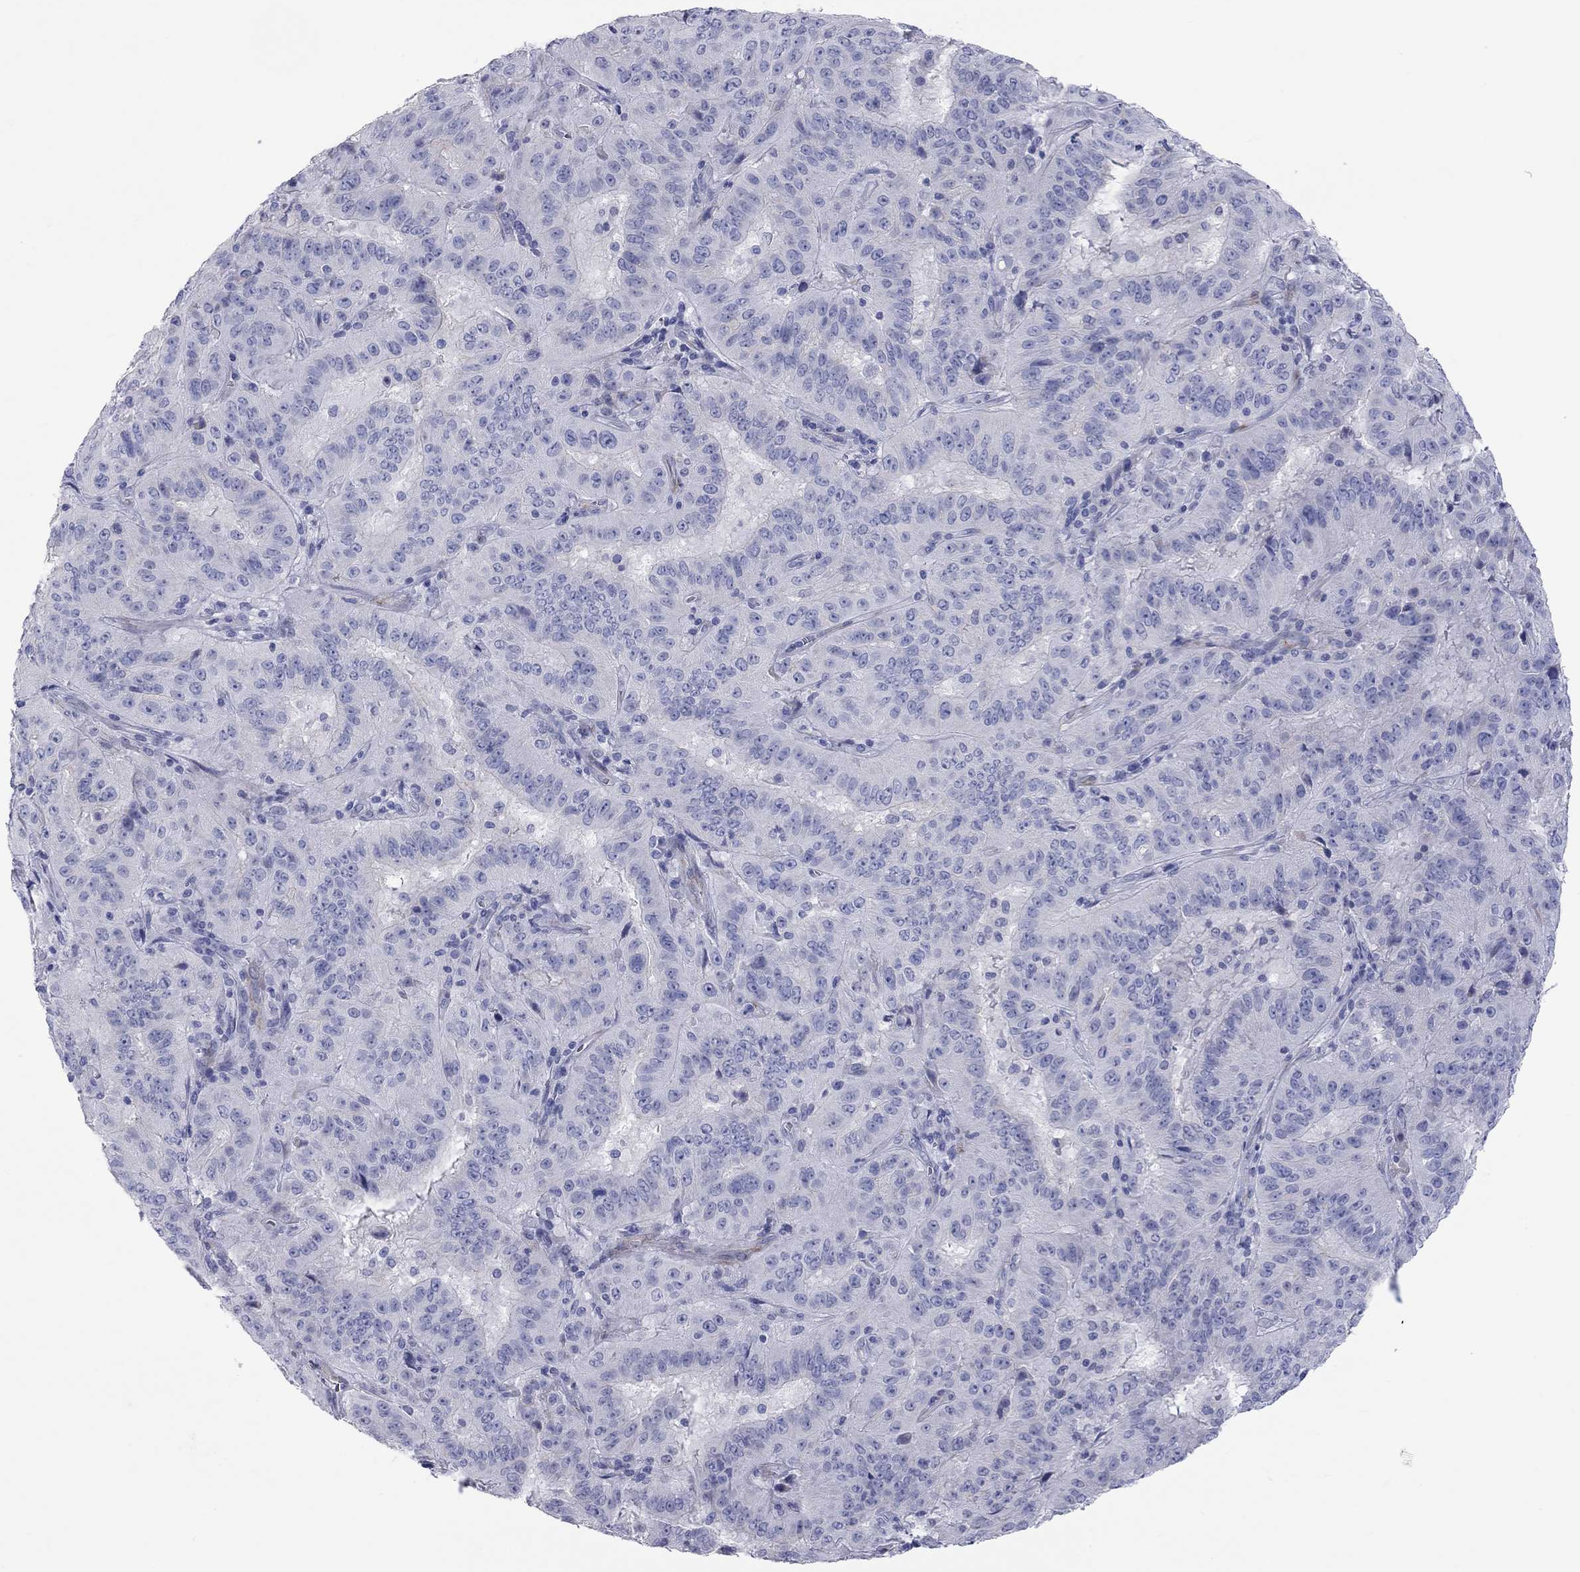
{"staining": {"intensity": "negative", "quantity": "none", "location": "none"}, "tissue": "pancreatic cancer", "cell_type": "Tumor cells", "image_type": "cancer", "snomed": [{"axis": "morphology", "description": "Adenocarcinoma, NOS"}, {"axis": "topography", "description": "Pancreas"}], "caption": "High magnification brightfield microscopy of pancreatic adenocarcinoma stained with DAB (3,3'-diaminobenzidine) (brown) and counterstained with hematoxylin (blue): tumor cells show no significant positivity.", "gene": "PCDHGC5", "patient": {"sex": "male", "age": 63}}